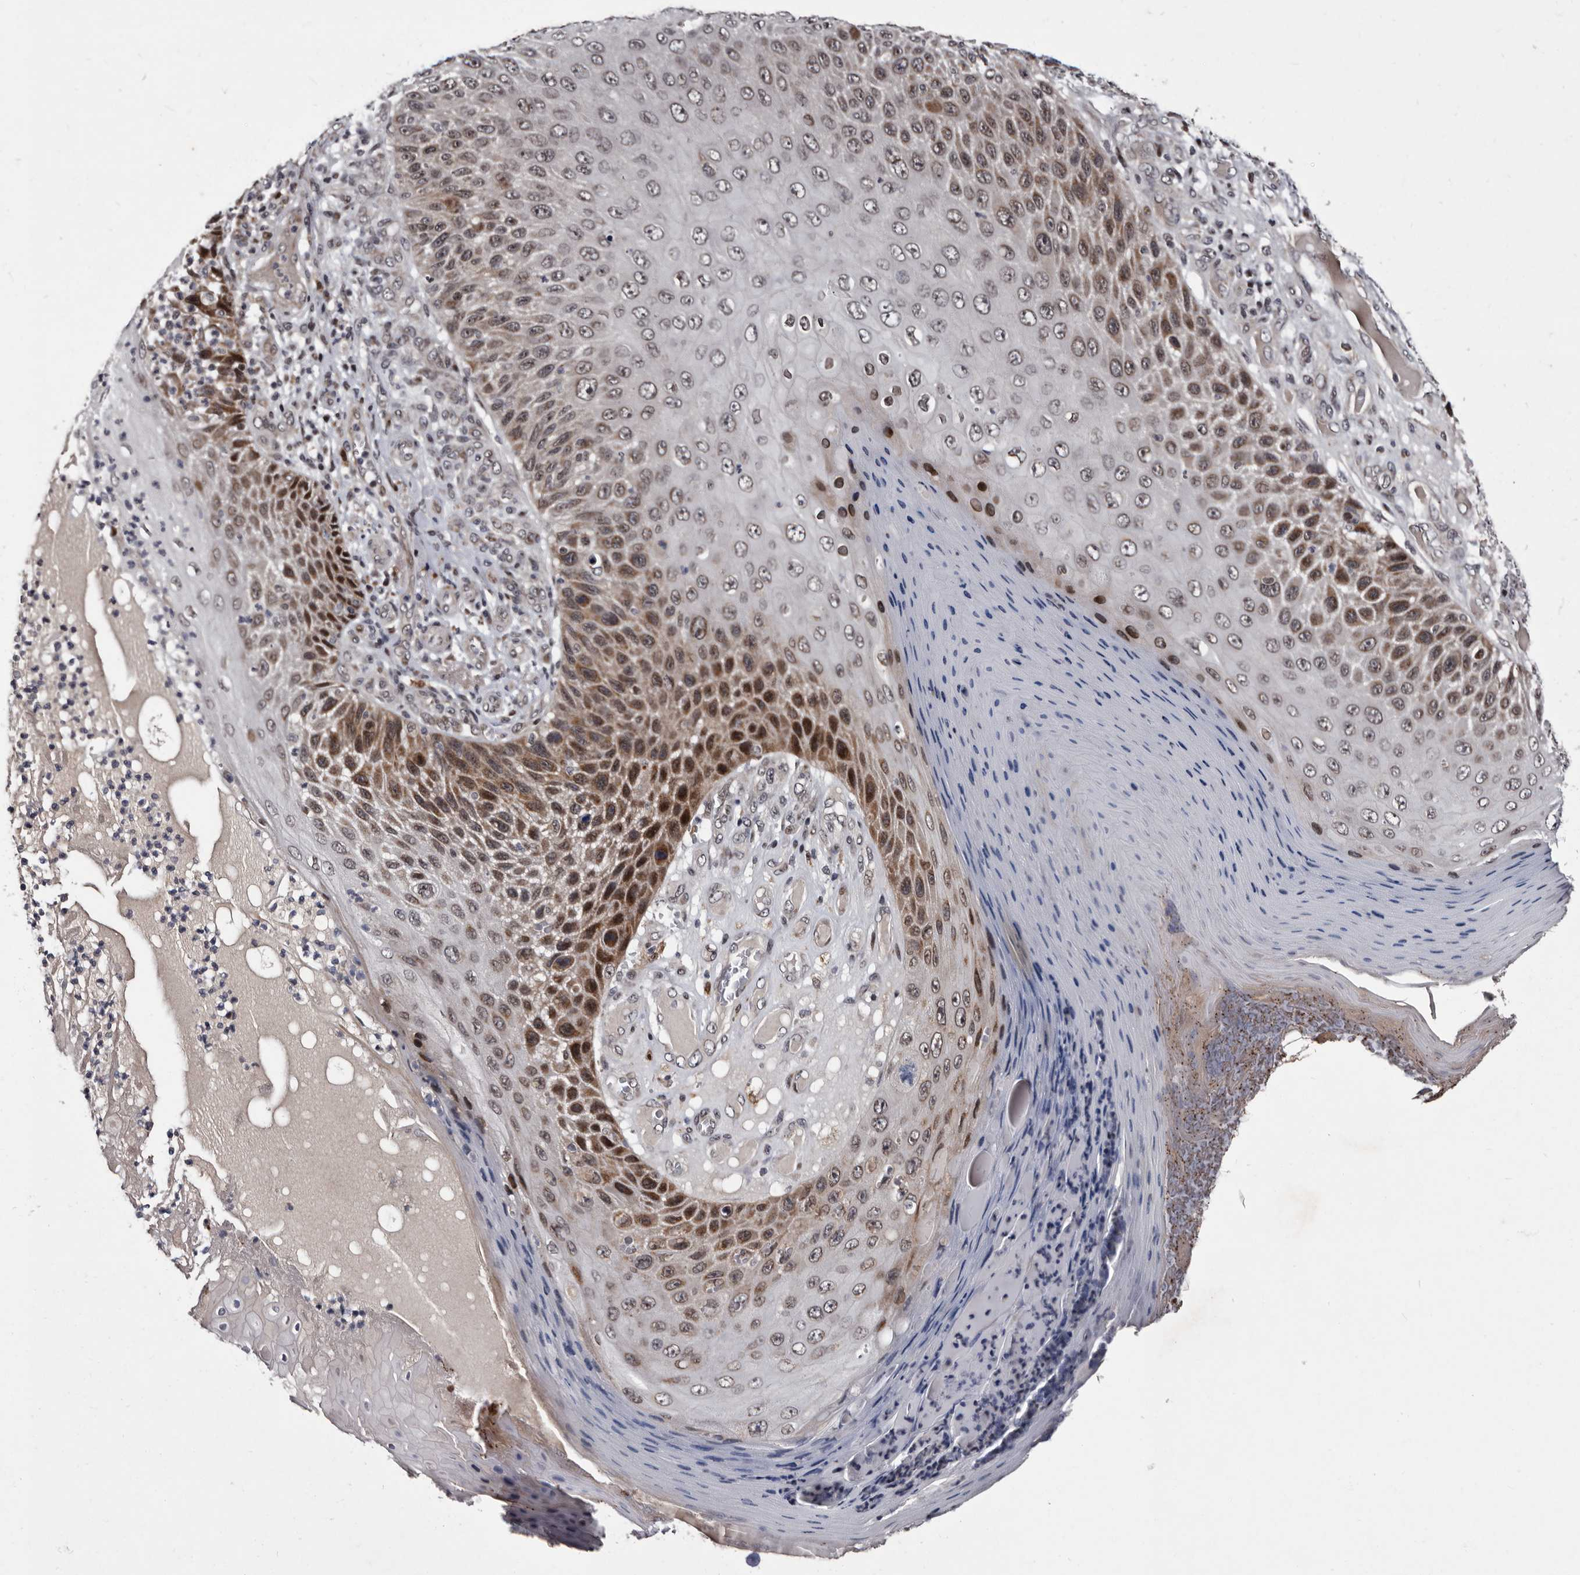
{"staining": {"intensity": "moderate", "quantity": "25%-75%", "location": "cytoplasmic/membranous,nuclear"}, "tissue": "skin cancer", "cell_type": "Tumor cells", "image_type": "cancer", "snomed": [{"axis": "morphology", "description": "Squamous cell carcinoma, NOS"}, {"axis": "topography", "description": "Skin"}], "caption": "There is medium levels of moderate cytoplasmic/membranous and nuclear positivity in tumor cells of skin squamous cell carcinoma, as demonstrated by immunohistochemical staining (brown color).", "gene": "TNKS", "patient": {"sex": "female", "age": 88}}